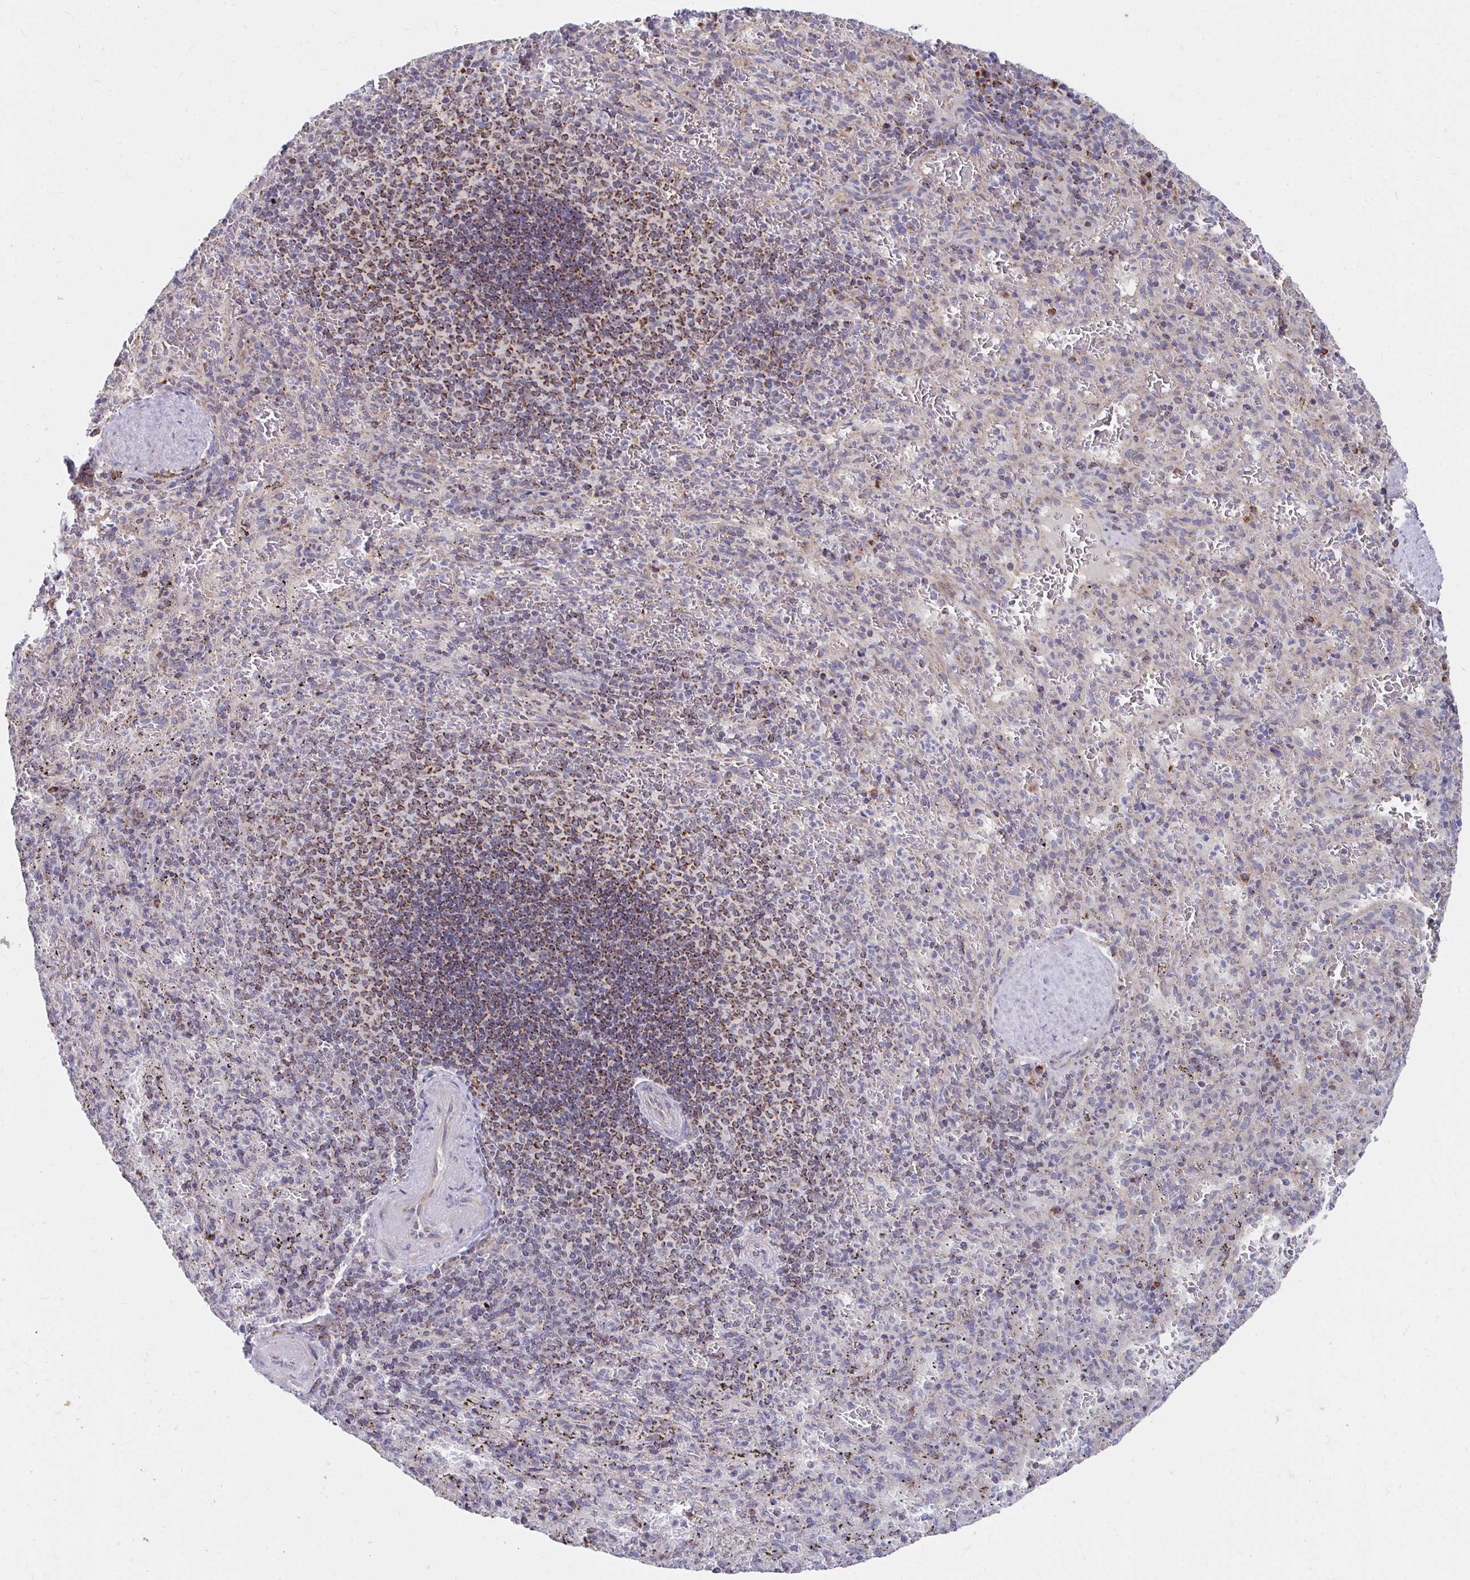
{"staining": {"intensity": "negative", "quantity": "none", "location": "none"}, "tissue": "spleen", "cell_type": "Cells in red pulp", "image_type": "normal", "snomed": [{"axis": "morphology", "description": "Normal tissue, NOS"}, {"axis": "topography", "description": "Spleen"}], "caption": "Photomicrograph shows no protein staining in cells in red pulp of unremarkable spleen. (DAB (3,3'-diaminobenzidine) immunohistochemistry with hematoxylin counter stain).", "gene": "PEX3", "patient": {"sex": "male", "age": 57}}